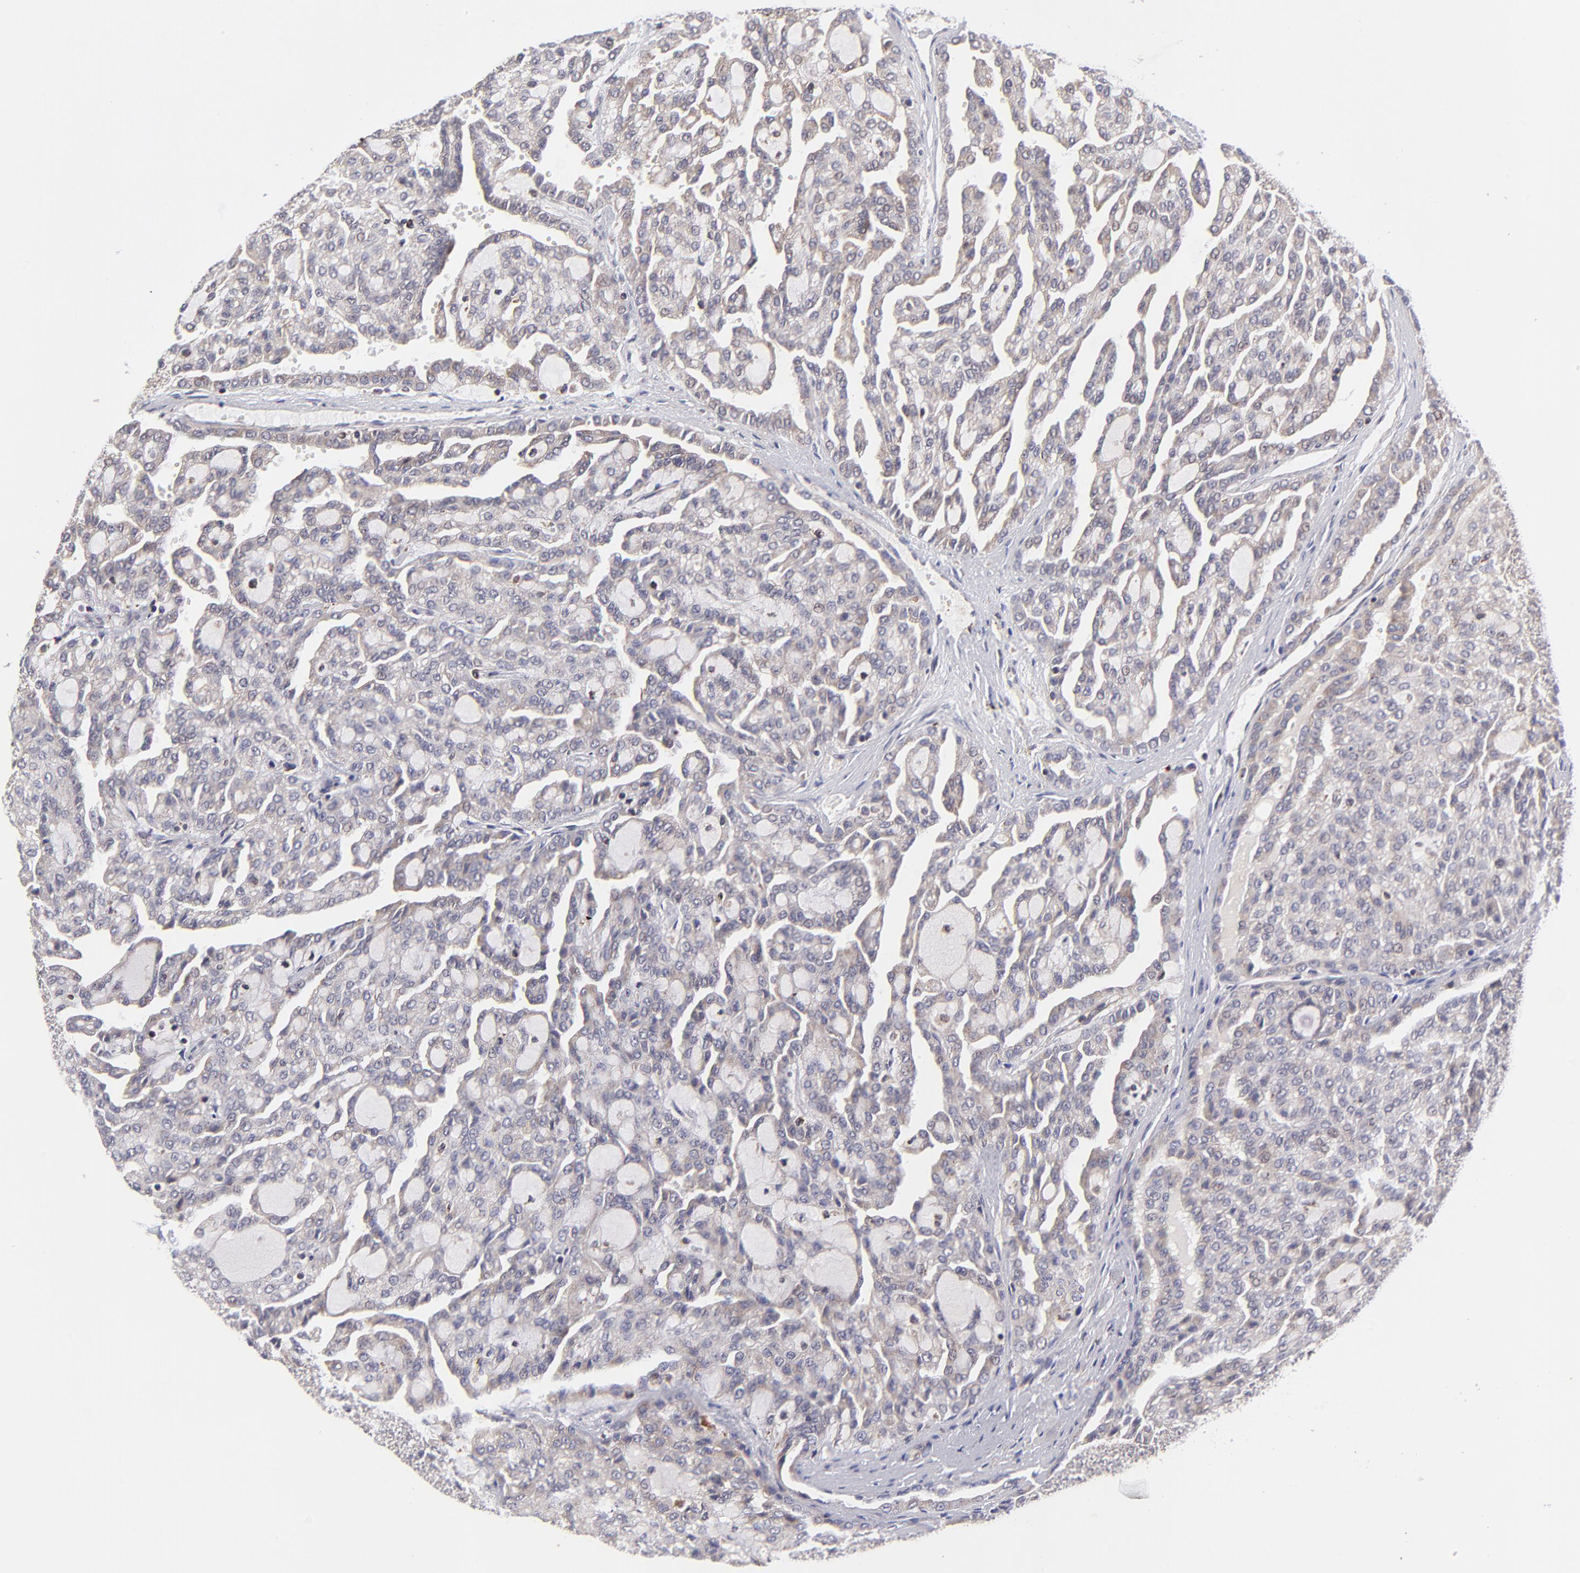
{"staining": {"intensity": "negative", "quantity": "none", "location": "none"}, "tissue": "renal cancer", "cell_type": "Tumor cells", "image_type": "cancer", "snomed": [{"axis": "morphology", "description": "Adenocarcinoma, NOS"}, {"axis": "topography", "description": "Kidney"}], "caption": "This histopathology image is of renal cancer stained with IHC to label a protein in brown with the nuclei are counter-stained blue. There is no expression in tumor cells.", "gene": "MAP2K7", "patient": {"sex": "male", "age": 63}}